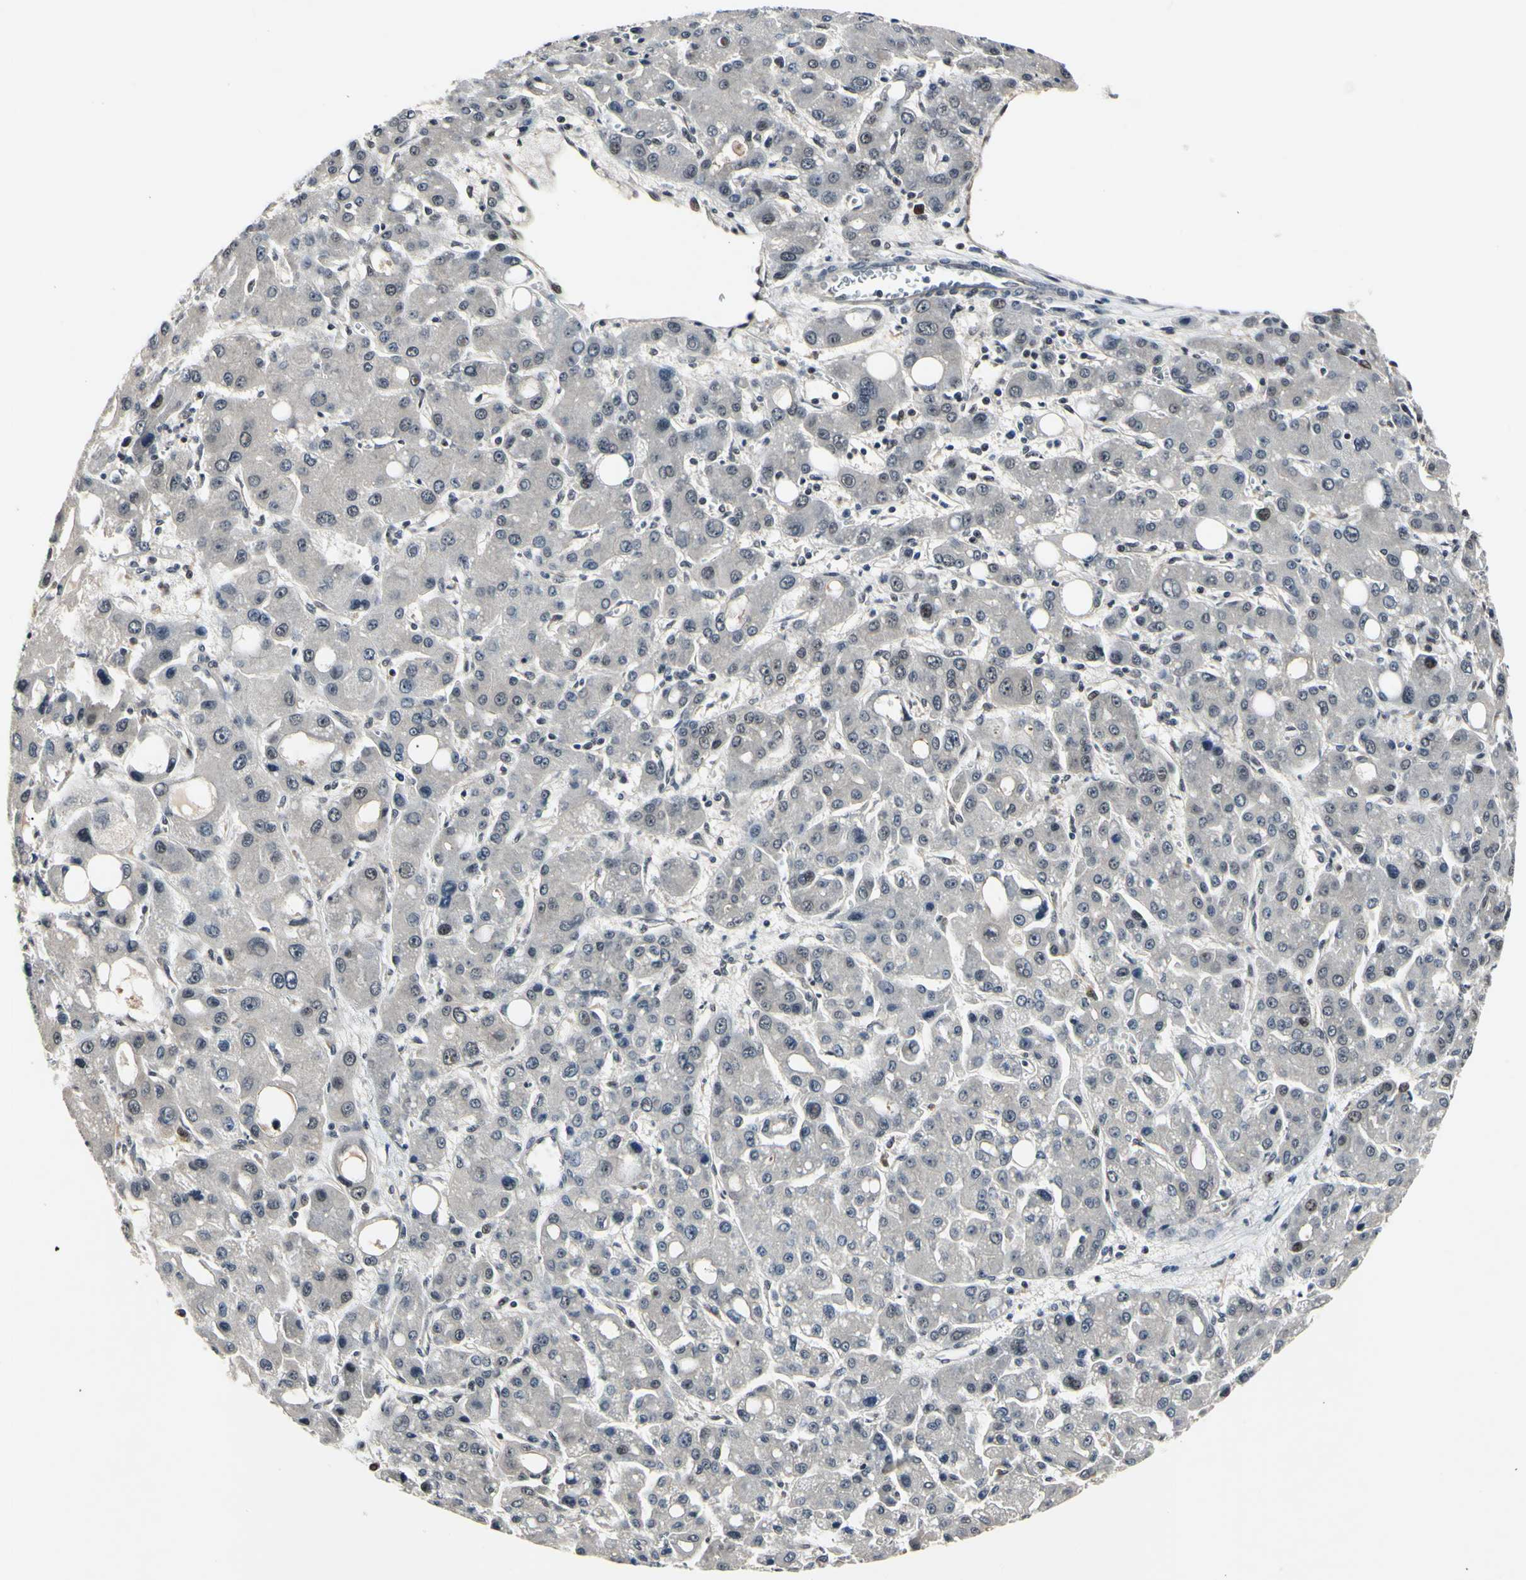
{"staining": {"intensity": "negative", "quantity": "none", "location": "none"}, "tissue": "liver cancer", "cell_type": "Tumor cells", "image_type": "cancer", "snomed": [{"axis": "morphology", "description": "Carcinoma, Hepatocellular, NOS"}, {"axis": "topography", "description": "Liver"}], "caption": "IHC micrograph of neoplastic tissue: liver cancer (hepatocellular carcinoma) stained with DAB (3,3'-diaminobenzidine) demonstrates no significant protein staining in tumor cells.", "gene": "PSMD10", "patient": {"sex": "male", "age": 55}}